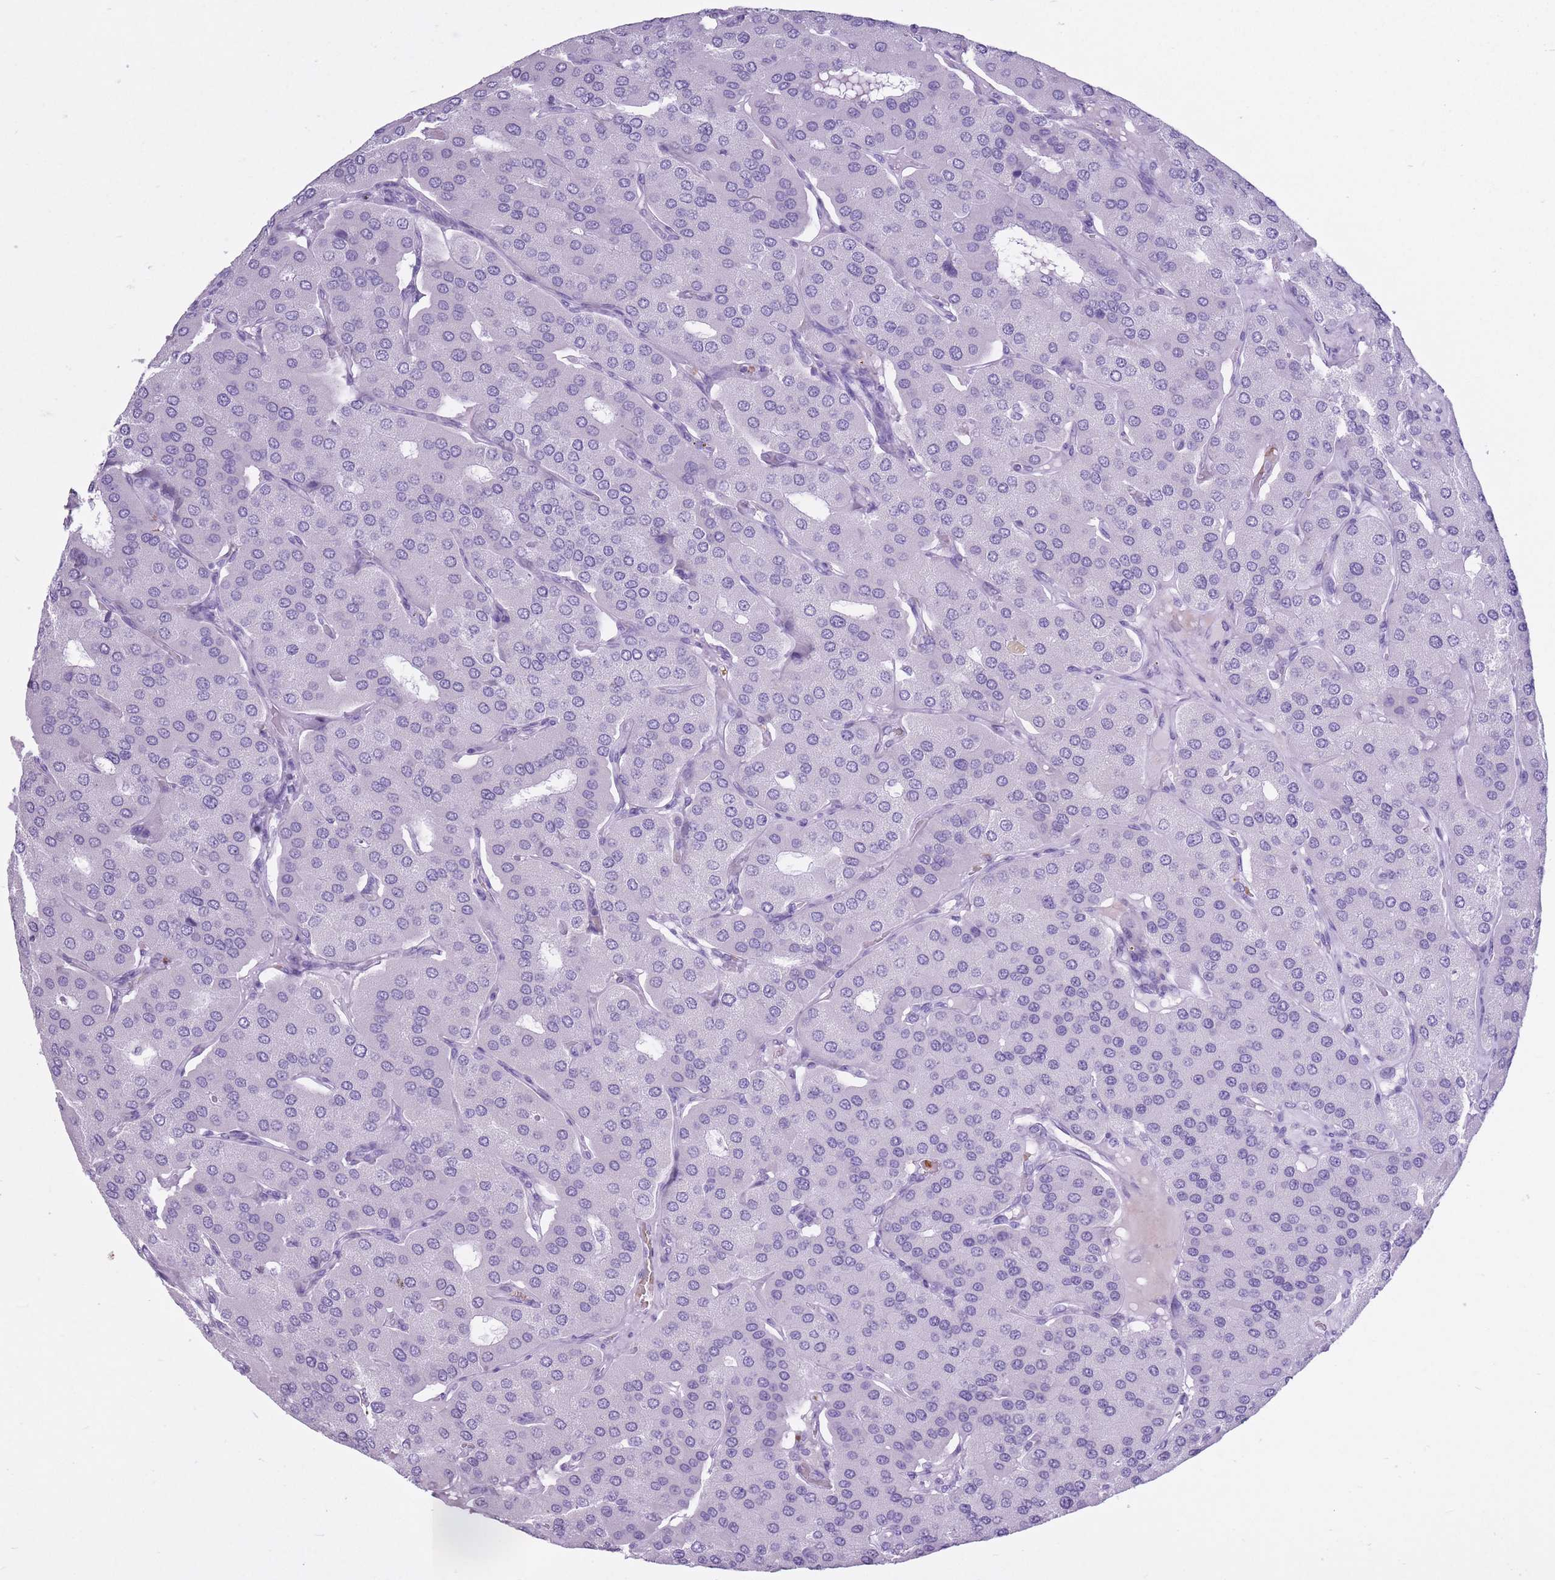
{"staining": {"intensity": "negative", "quantity": "none", "location": "none"}, "tissue": "parathyroid gland", "cell_type": "Glandular cells", "image_type": "normal", "snomed": [{"axis": "morphology", "description": "Normal tissue, NOS"}, {"axis": "morphology", "description": "Adenoma, NOS"}, {"axis": "topography", "description": "Parathyroid gland"}], "caption": "IHC of unremarkable parathyroid gland exhibits no staining in glandular cells. Brightfield microscopy of immunohistochemistry stained with DAB (brown) and hematoxylin (blue), captured at high magnification.", "gene": "OR7C1", "patient": {"sex": "female", "age": 86}}